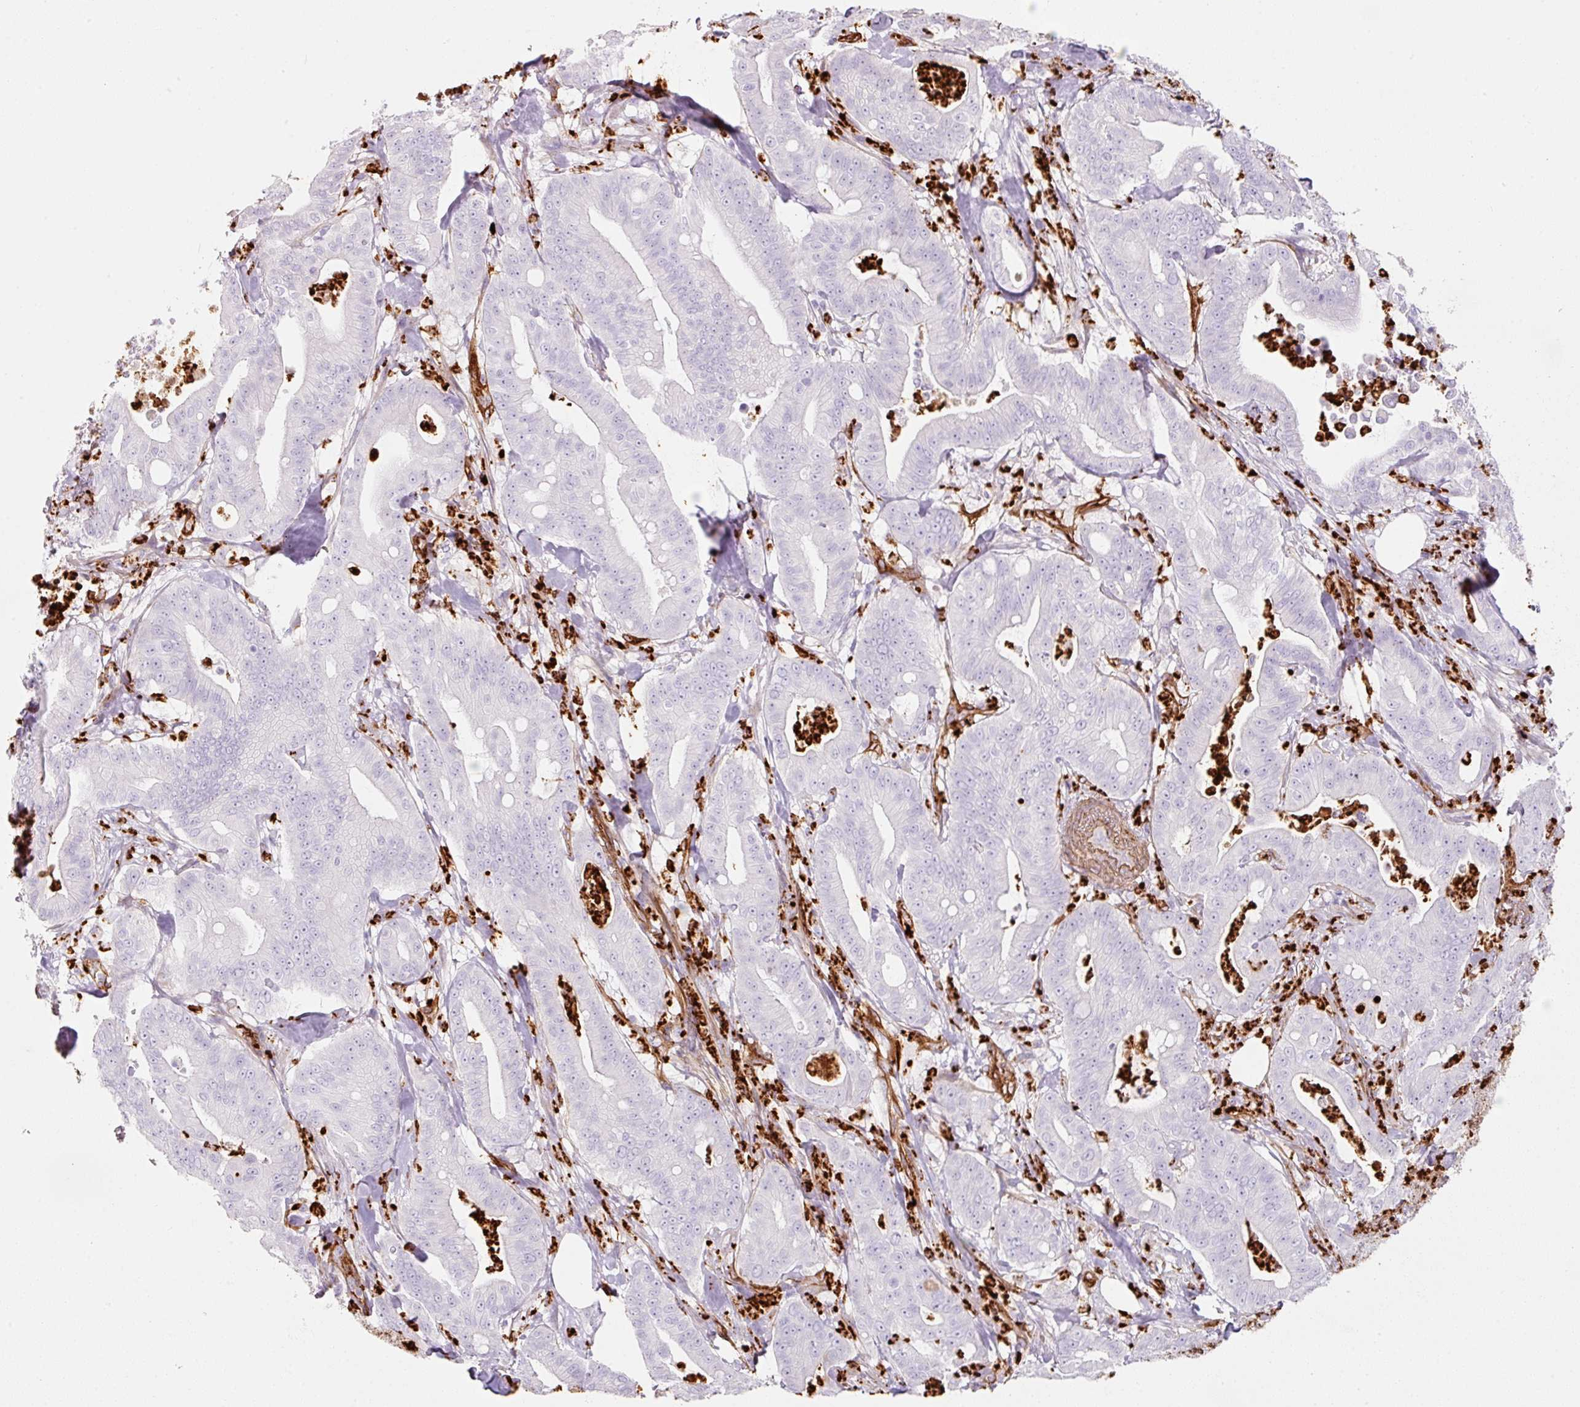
{"staining": {"intensity": "negative", "quantity": "none", "location": "none"}, "tissue": "pancreatic cancer", "cell_type": "Tumor cells", "image_type": "cancer", "snomed": [{"axis": "morphology", "description": "Adenocarcinoma, NOS"}, {"axis": "topography", "description": "Pancreas"}], "caption": "This is a photomicrograph of IHC staining of pancreatic cancer (adenocarcinoma), which shows no expression in tumor cells.", "gene": "LOXL4", "patient": {"sex": "male", "age": 71}}